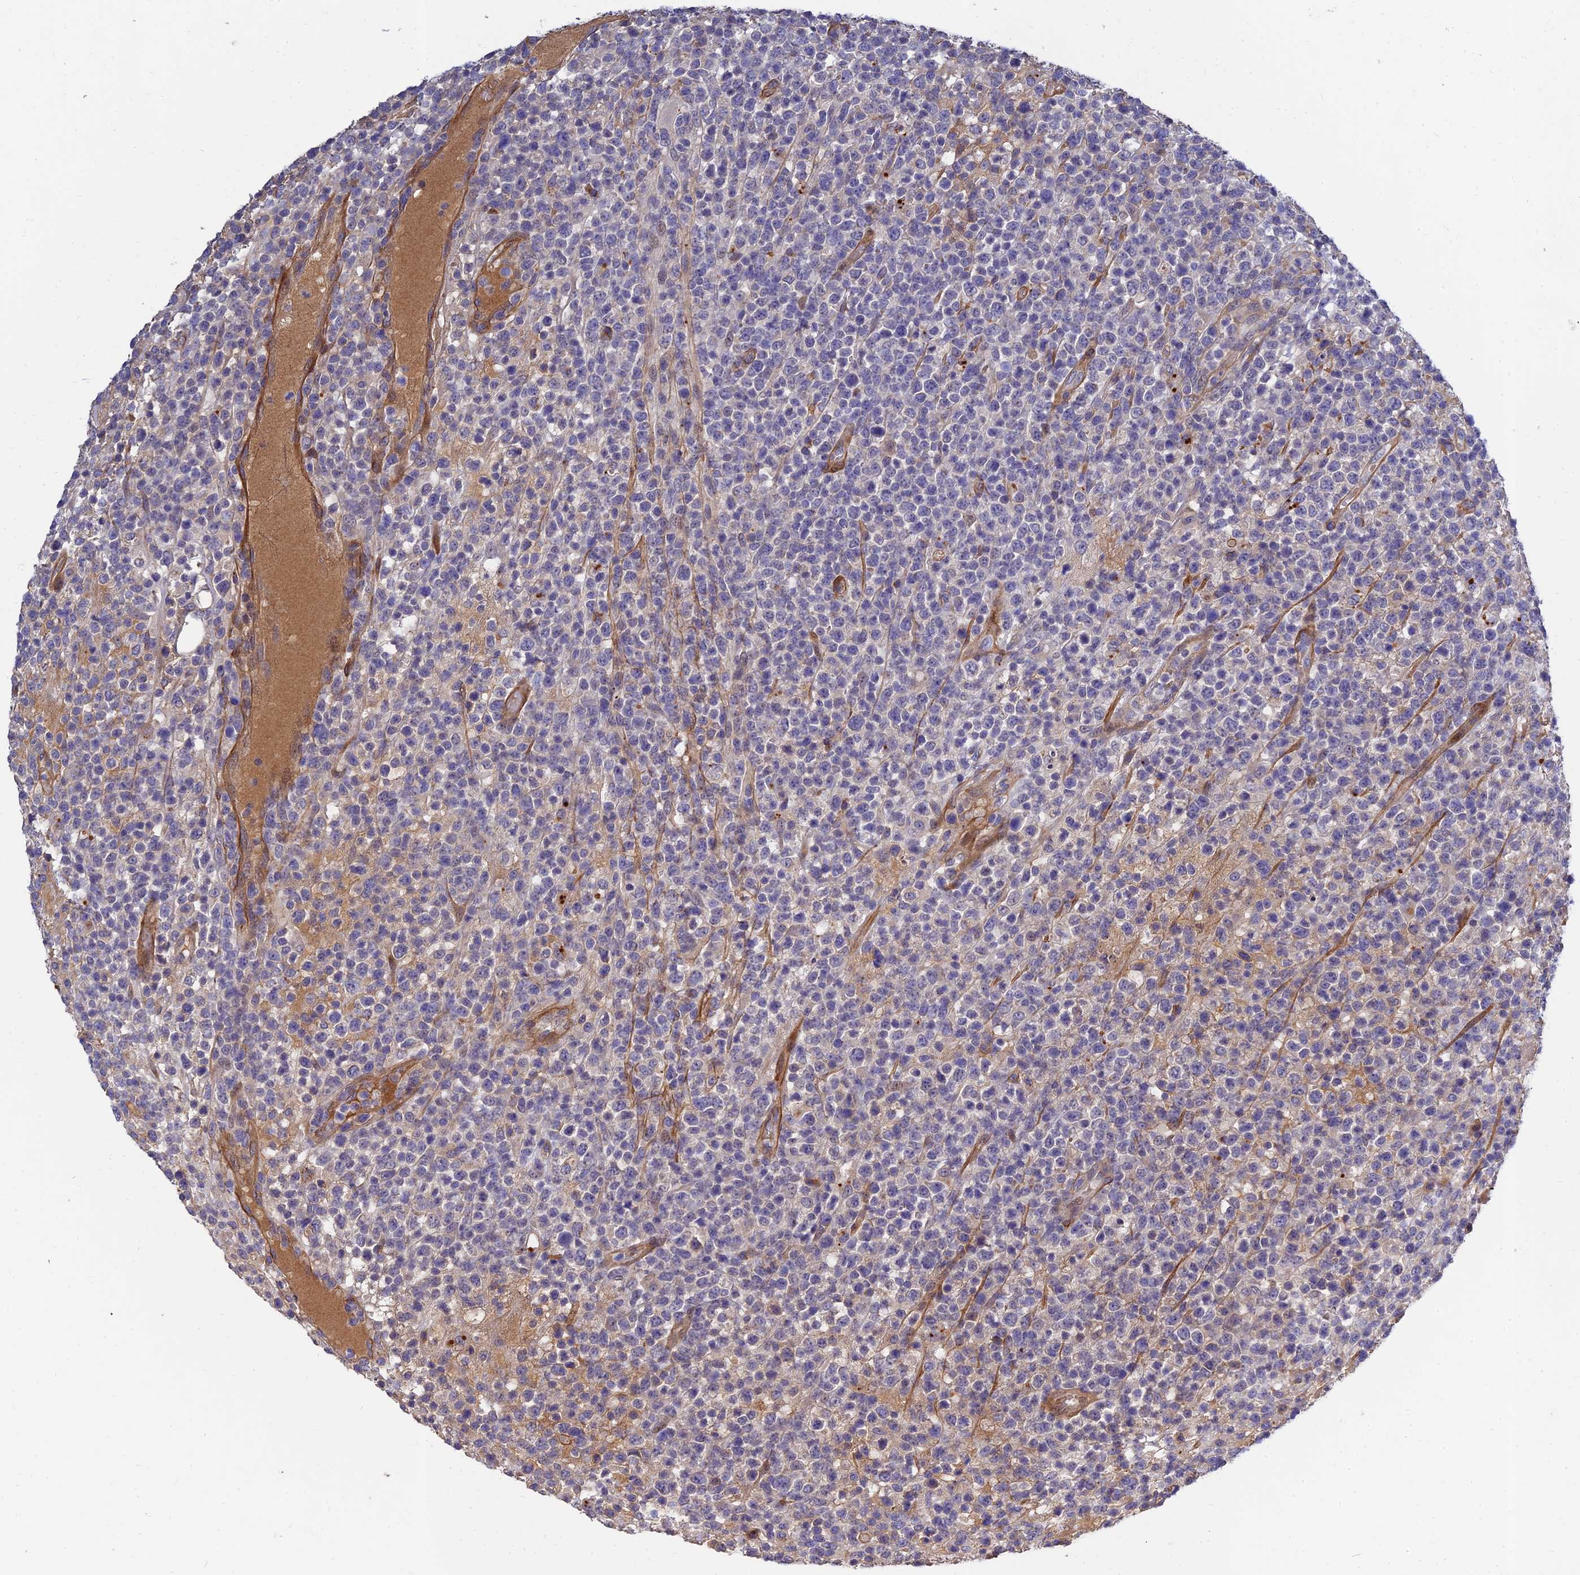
{"staining": {"intensity": "negative", "quantity": "none", "location": "none"}, "tissue": "lymphoma", "cell_type": "Tumor cells", "image_type": "cancer", "snomed": [{"axis": "morphology", "description": "Malignant lymphoma, non-Hodgkin's type, High grade"}, {"axis": "topography", "description": "Colon"}], "caption": "This is an immunohistochemistry photomicrograph of human high-grade malignant lymphoma, non-Hodgkin's type. There is no expression in tumor cells.", "gene": "MRPL35", "patient": {"sex": "female", "age": 53}}